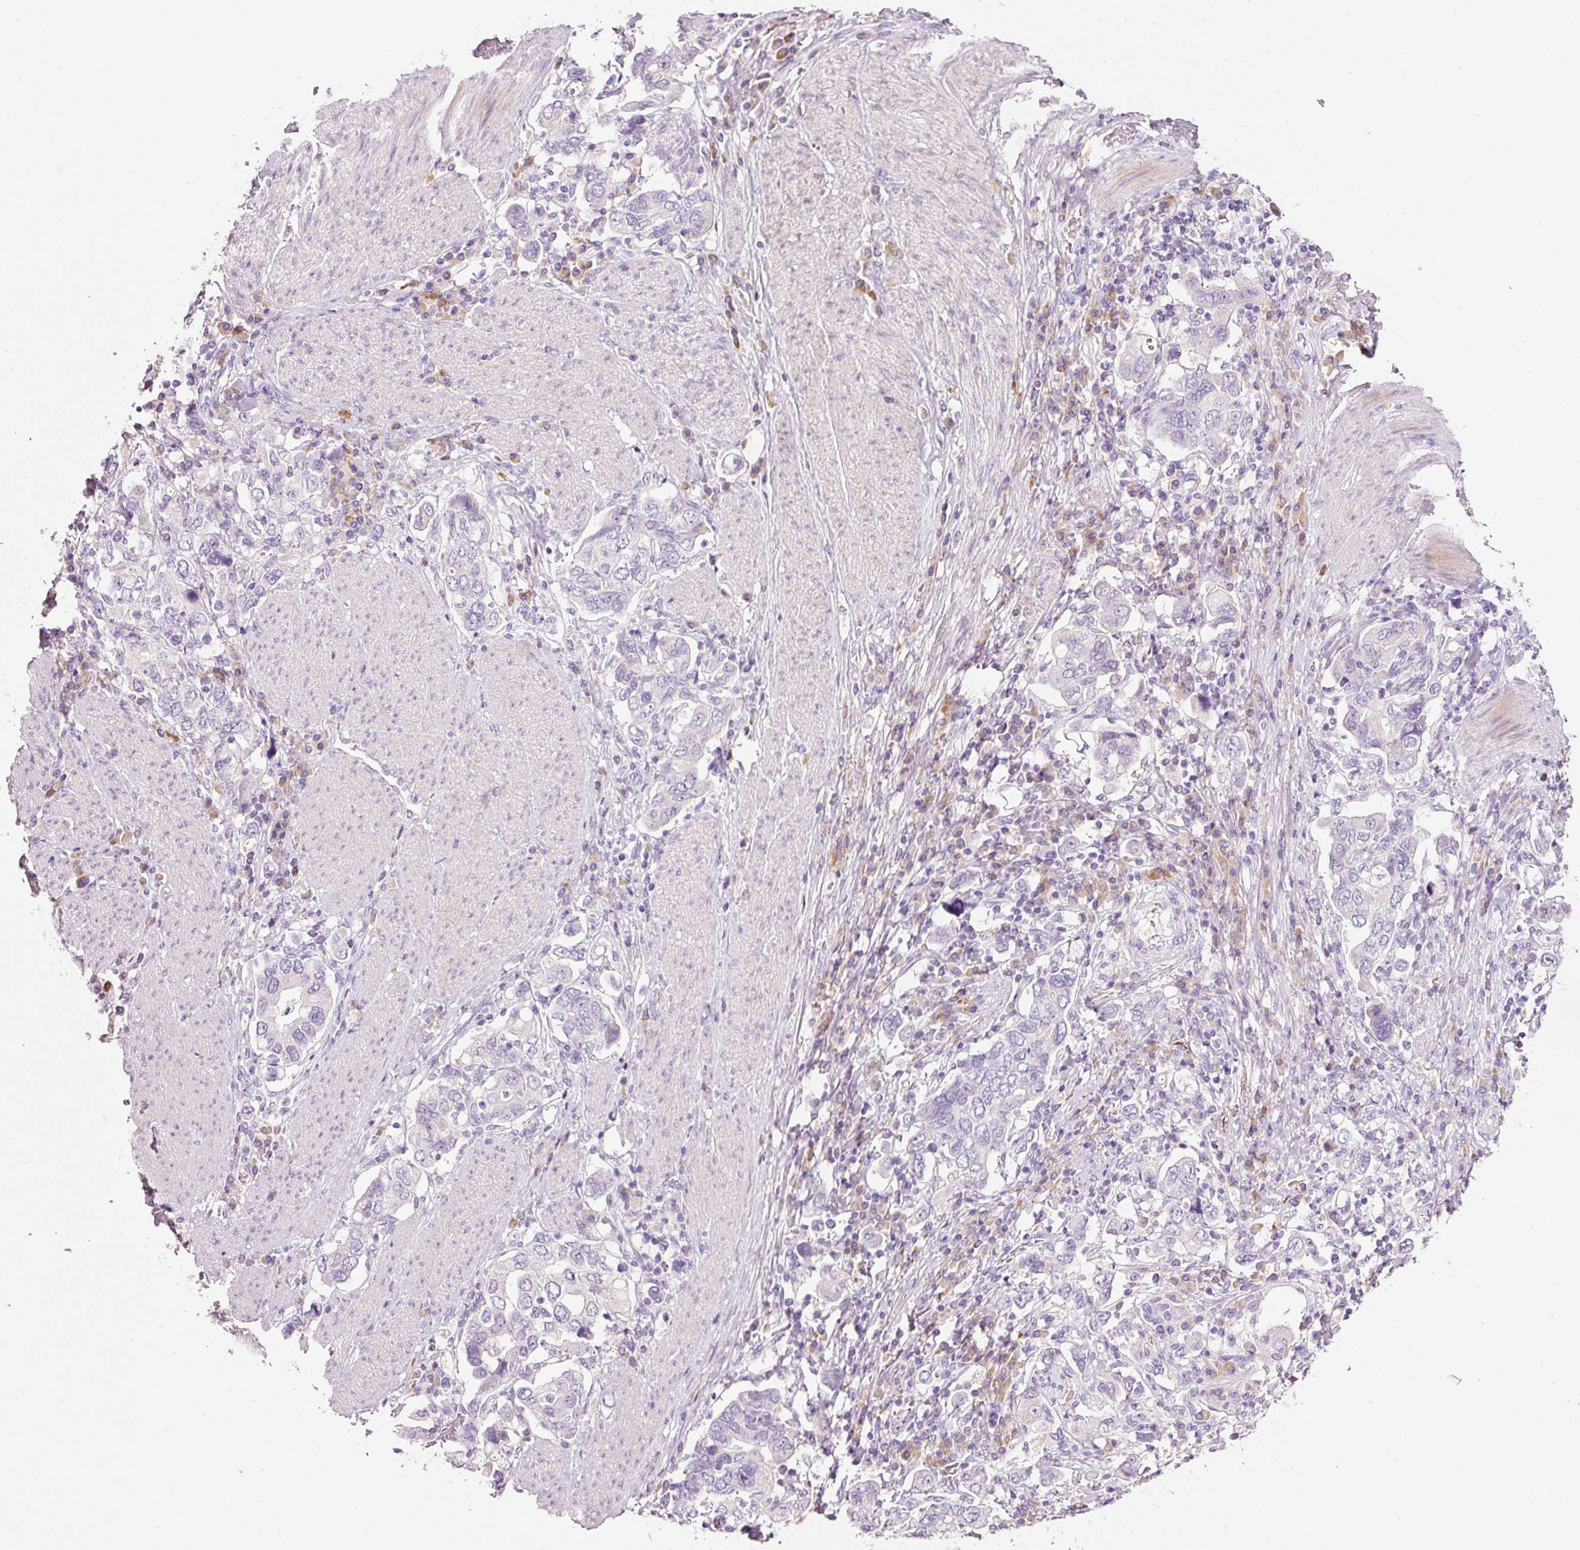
{"staining": {"intensity": "negative", "quantity": "none", "location": "none"}, "tissue": "stomach cancer", "cell_type": "Tumor cells", "image_type": "cancer", "snomed": [{"axis": "morphology", "description": "Adenocarcinoma, NOS"}, {"axis": "topography", "description": "Stomach, upper"}, {"axis": "topography", "description": "Stomach"}], "caption": "There is no significant staining in tumor cells of stomach adenocarcinoma.", "gene": "TENT5C", "patient": {"sex": "male", "age": 62}}